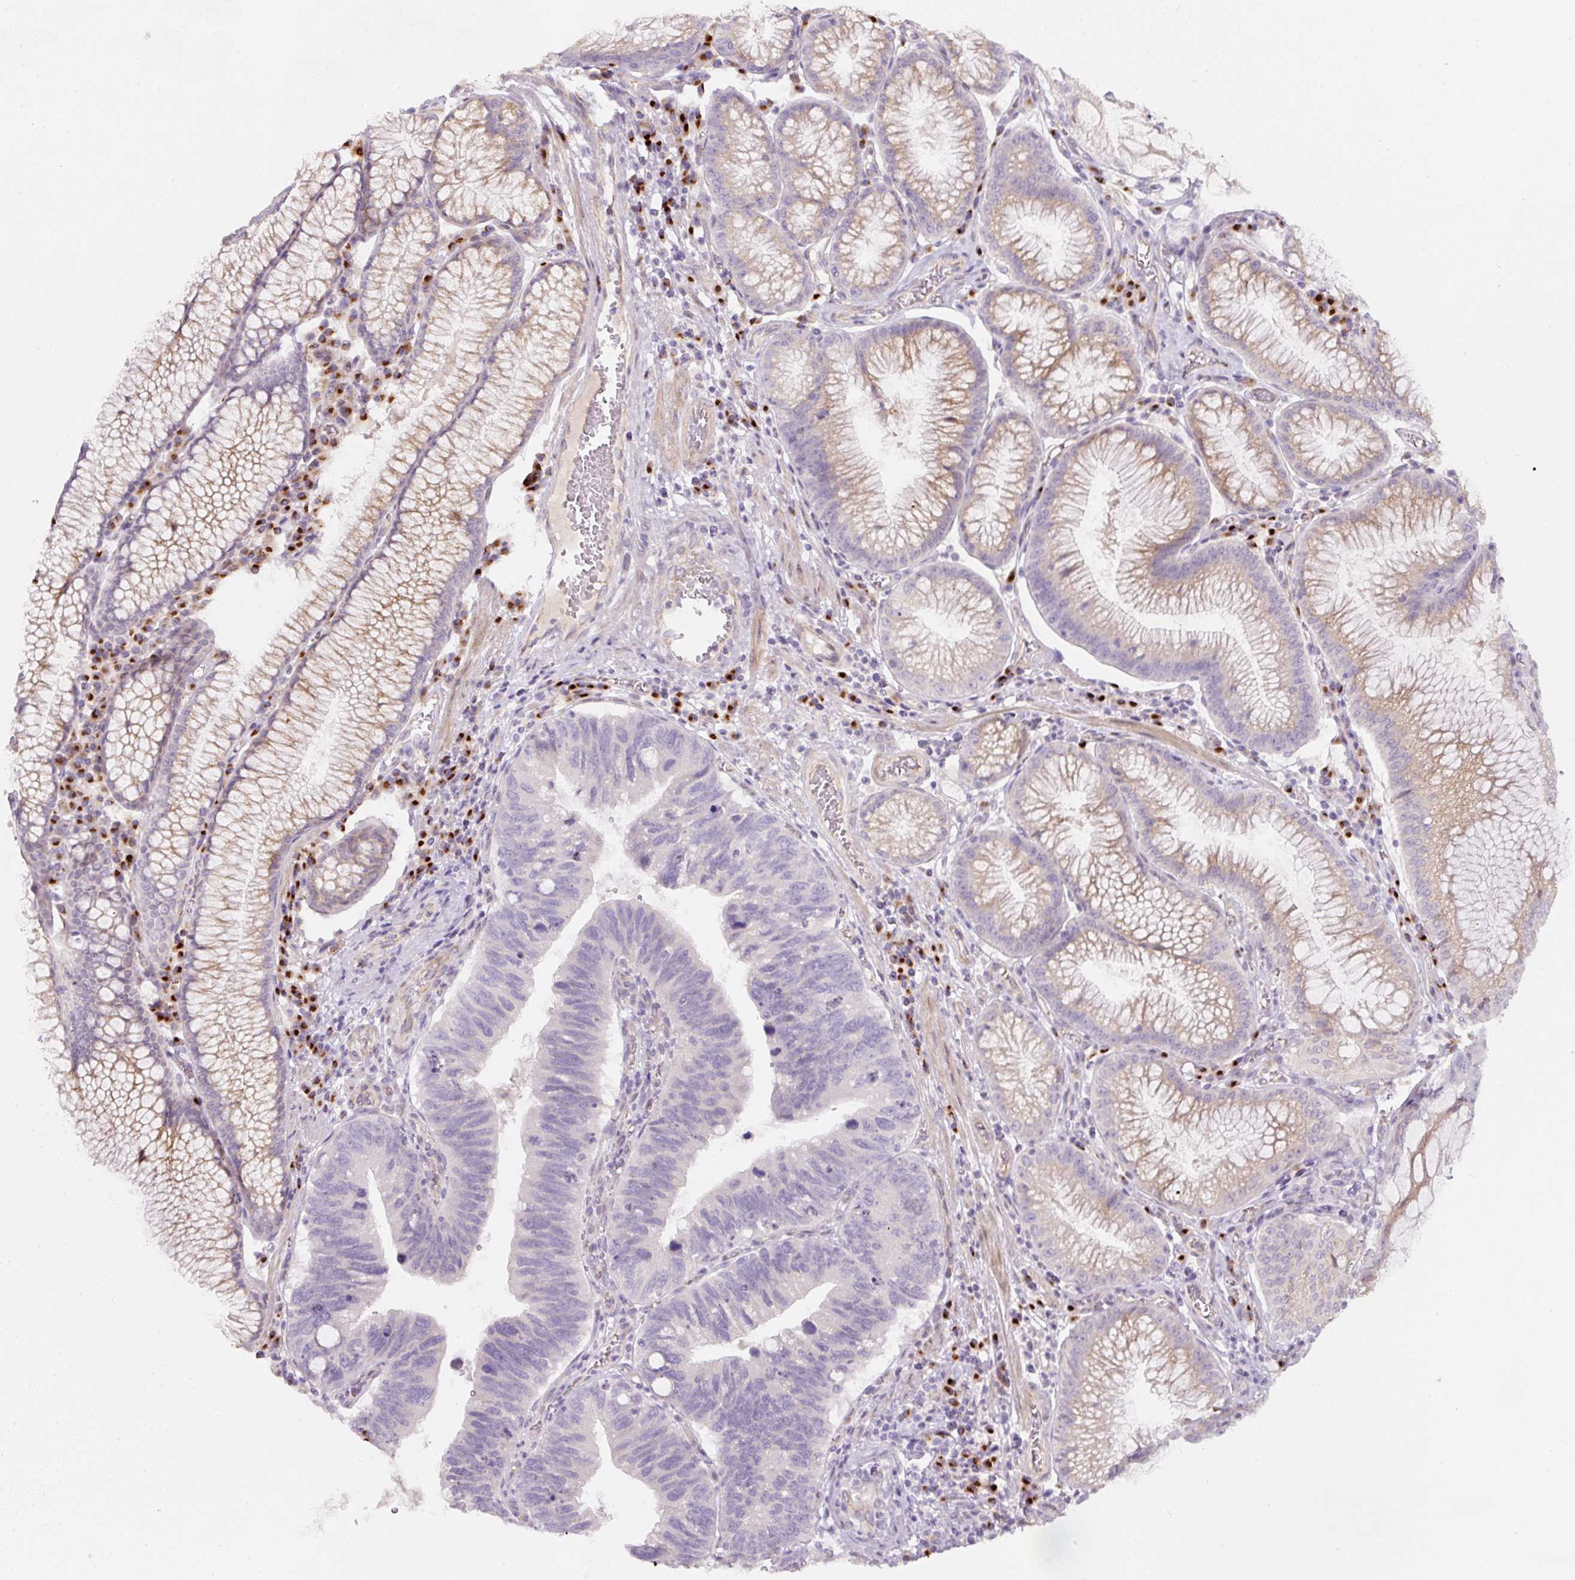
{"staining": {"intensity": "negative", "quantity": "none", "location": "none"}, "tissue": "stomach cancer", "cell_type": "Tumor cells", "image_type": "cancer", "snomed": [{"axis": "morphology", "description": "Adenocarcinoma, NOS"}, {"axis": "topography", "description": "Stomach"}], "caption": "IHC photomicrograph of neoplastic tissue: stomach cancer (adenocarcinoma) stained with DAB (3,3'-diaminobenzidine) demonstrates no significant protein staining in tumor cells. (Stains: DAB (3,3'-diaminobenzidine) IHC with hematoxylin counter stain, Microscopy: brightfield microscopy at high magnification).", "gene": "NBPF11", "patient": {"sex": "male", "age": 59}}